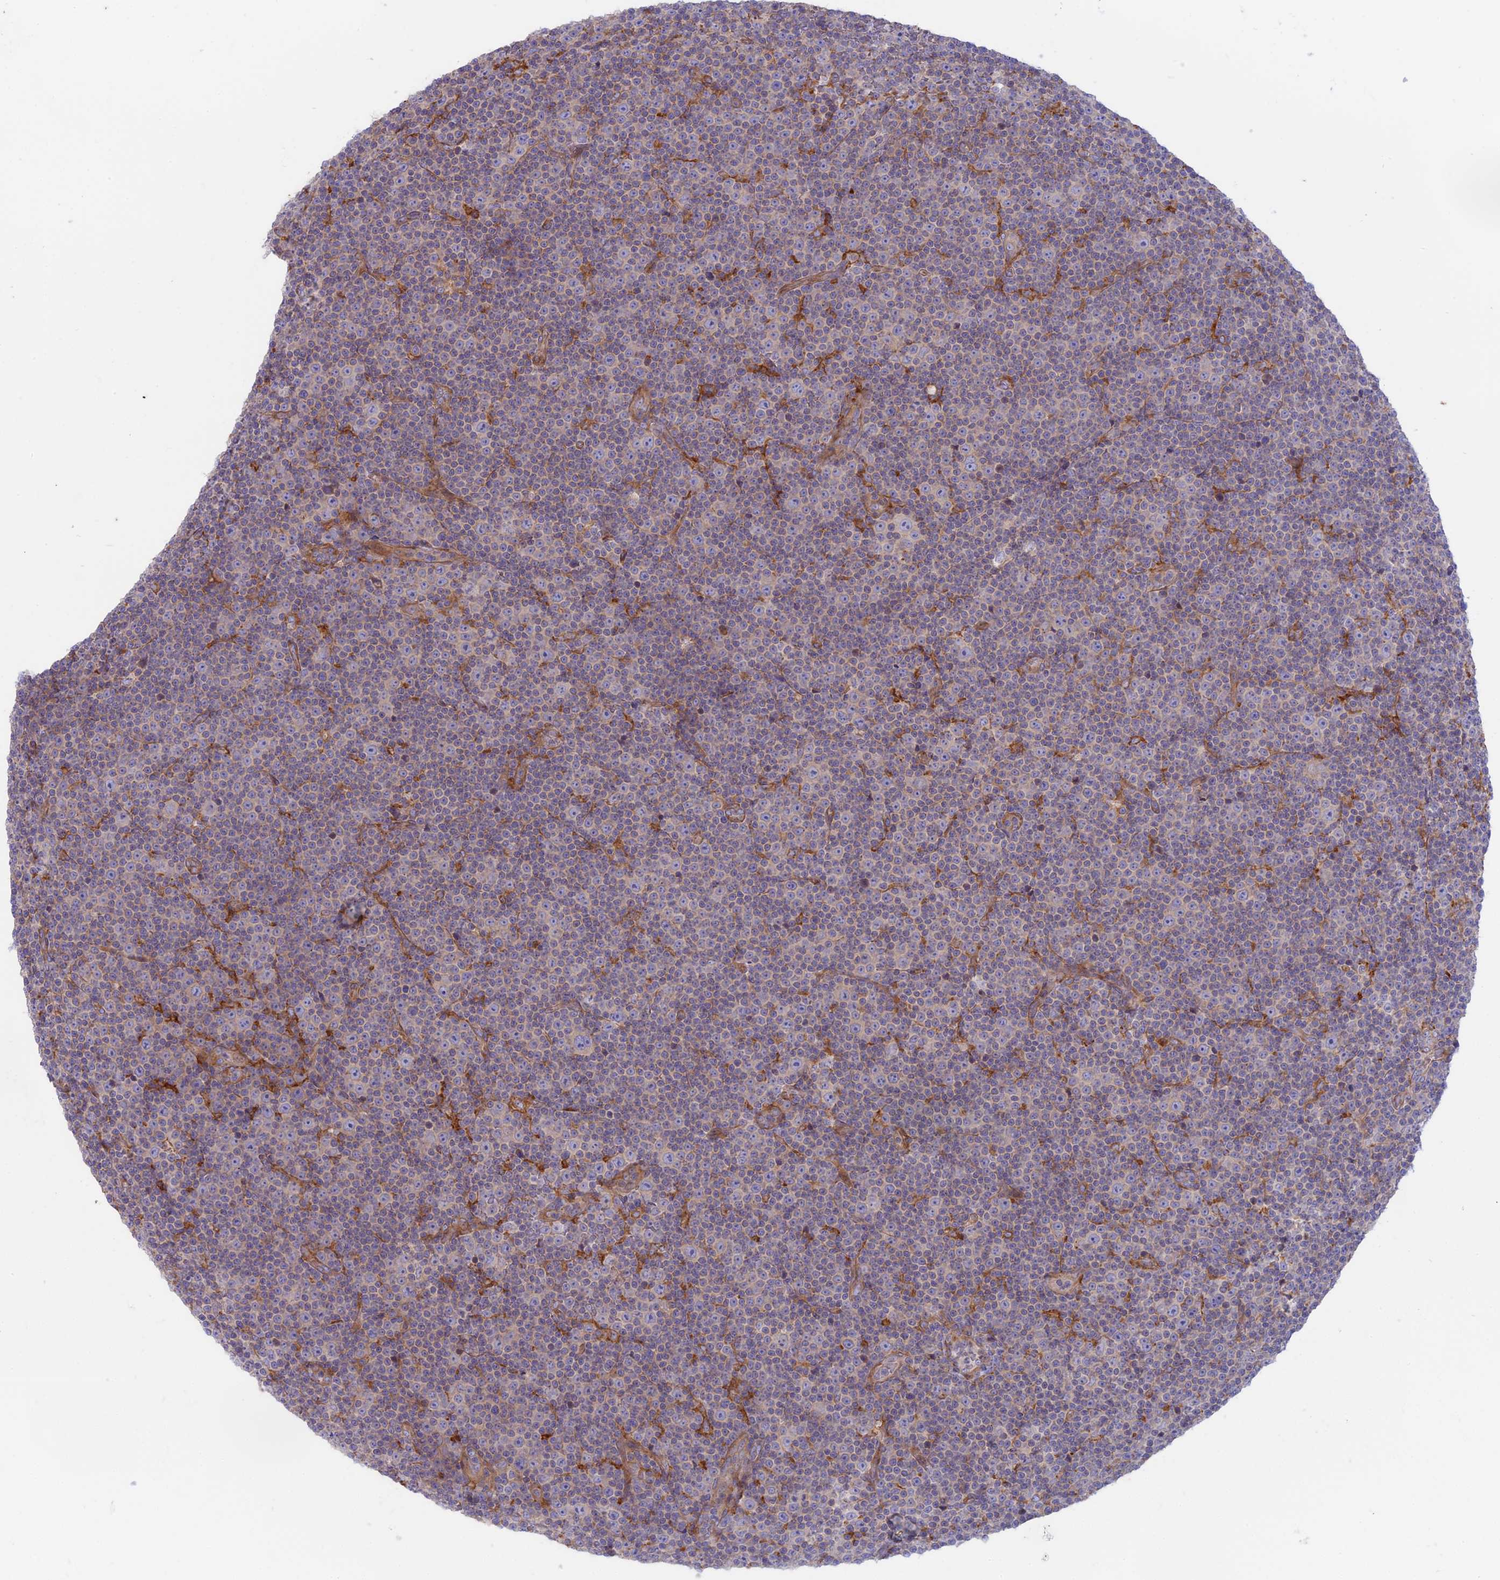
{"staining": {"intensity": "negative", "quantity": "none", "location": "none"}, "tissue": "lymphoma", "cell_type": "Tumor cells", "image_type": "cancer", "snomed": [{"axis": "morphology", "description": "Malignant lymphoma, non-Hodgkin's type, Low grade"}, {"axis": "topography", "description": "Lymph node"}], "caption": "Photomicrograph shows no protein positivity in tumor cells of lymphoma tissue.", "gene": "MYO5B", "patient": {"sex": "female", "age": 67}}